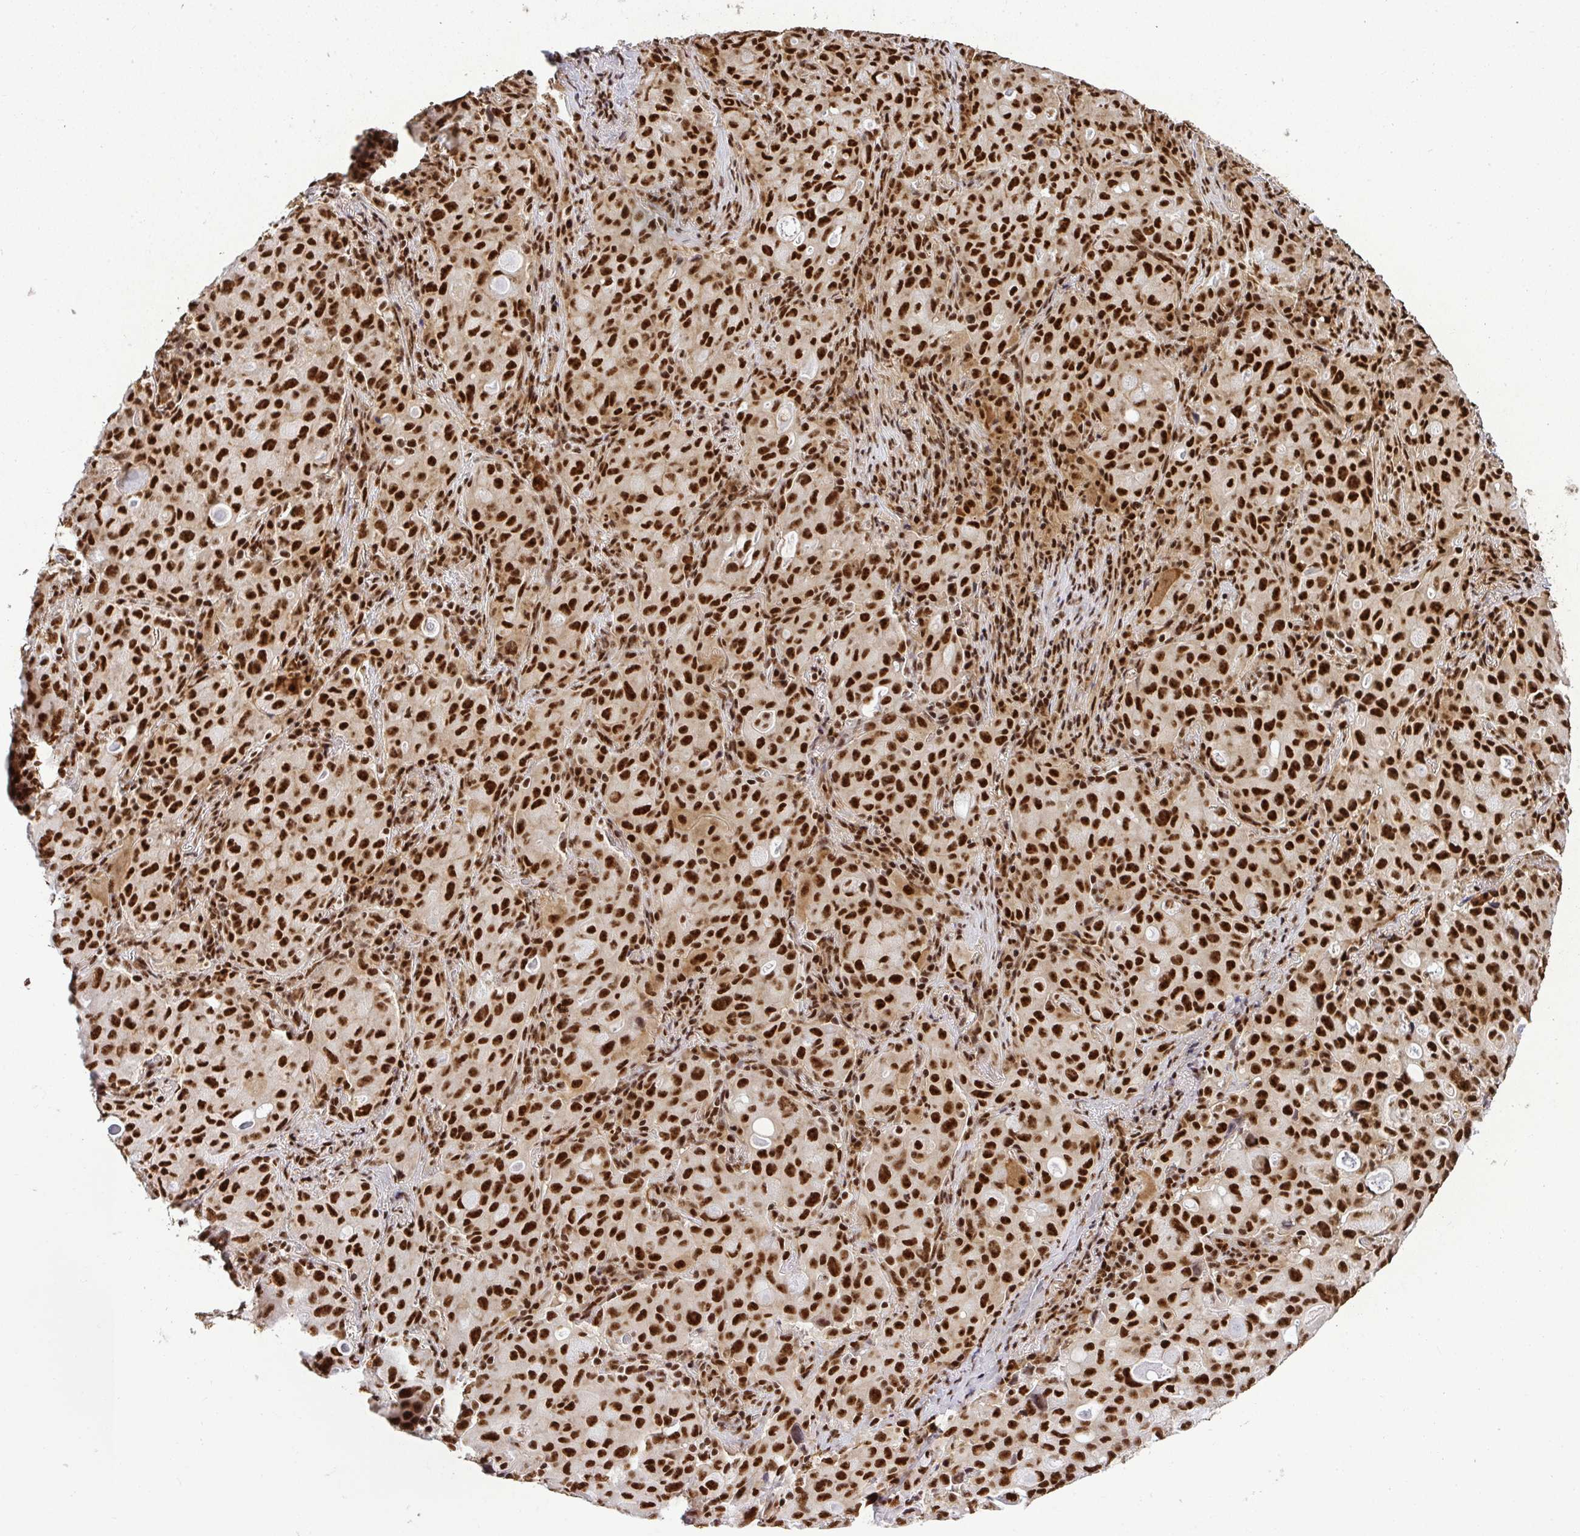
{"staining": {"intensity": "strong", "quantity": ">75%", "location": "nuclear"}, "tissue": "lung cancer", "cell_type": "Tumor cells", "image_type": "cancer", "snomed": [{"axis": "morphology", "description": "Adenocarcinoma, NOS"}, {"axis": "topography", "description": "Lung"}], "caption": "Immunohistochemical staining of human lung cancer (adenocarcinoma) exhibits high levels of strong nuclear protein expression in approximately >75% of tumor cells.", "gene": "U2AF1", "patient": {"sex": "female", "age": 44}}